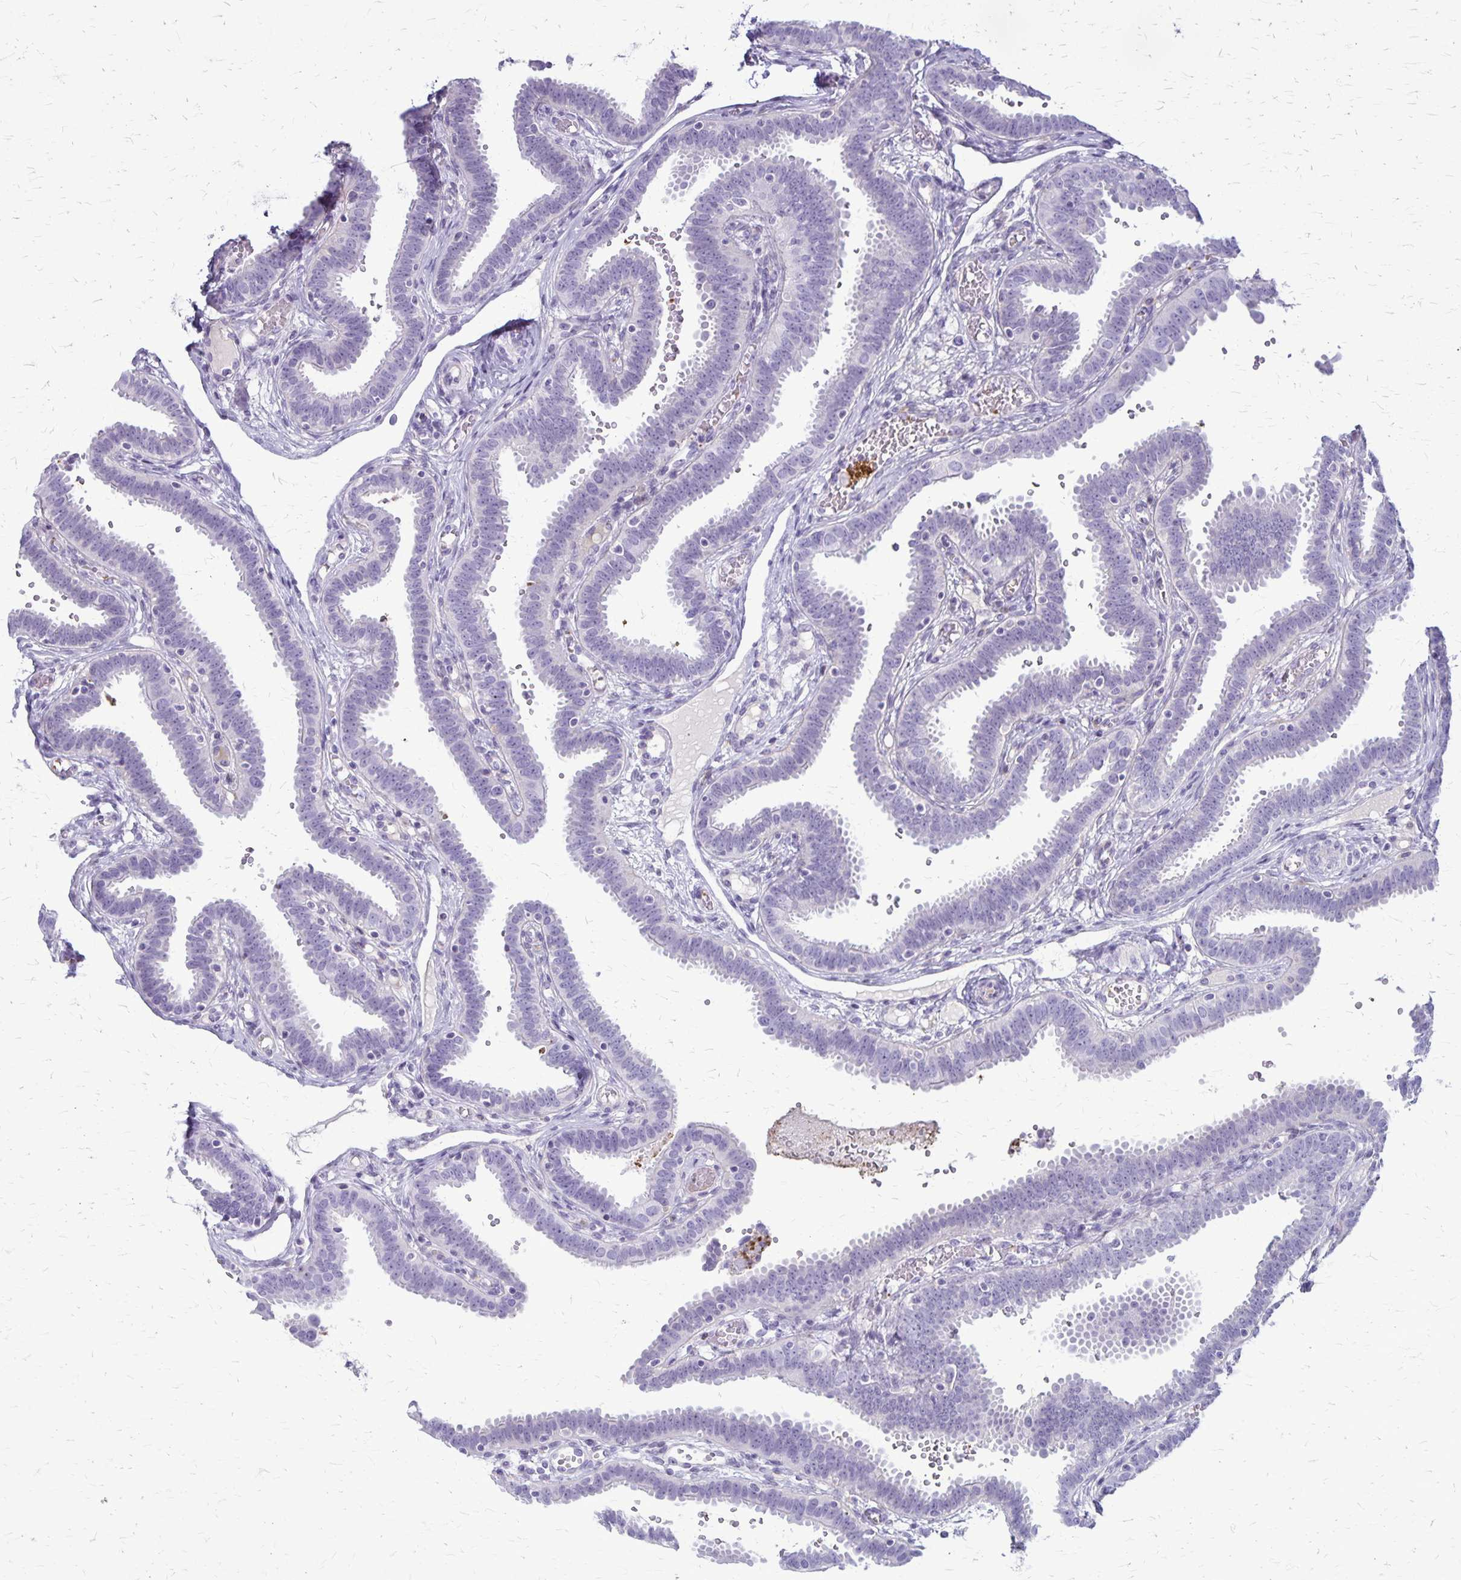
{"staining": {"intensity": "negative", "quantity": "none", "location": "none"}, "tissue": "fallopian tube", "cell_type": "Glandular cells", "image_type": "normal", "snomed": [{"axis": "morphology", "description": "Normal tissue, NOS"}, {"axis": "topography", "description": "Fallopian tube"}], "caption": "High power microscopy histopathology image of an IHC histopathology image of benign fallopian tube, revealing no significant positivity in glandular cells.", "gene": "GP9", "patient": {"sex": "female", "age": 37}}